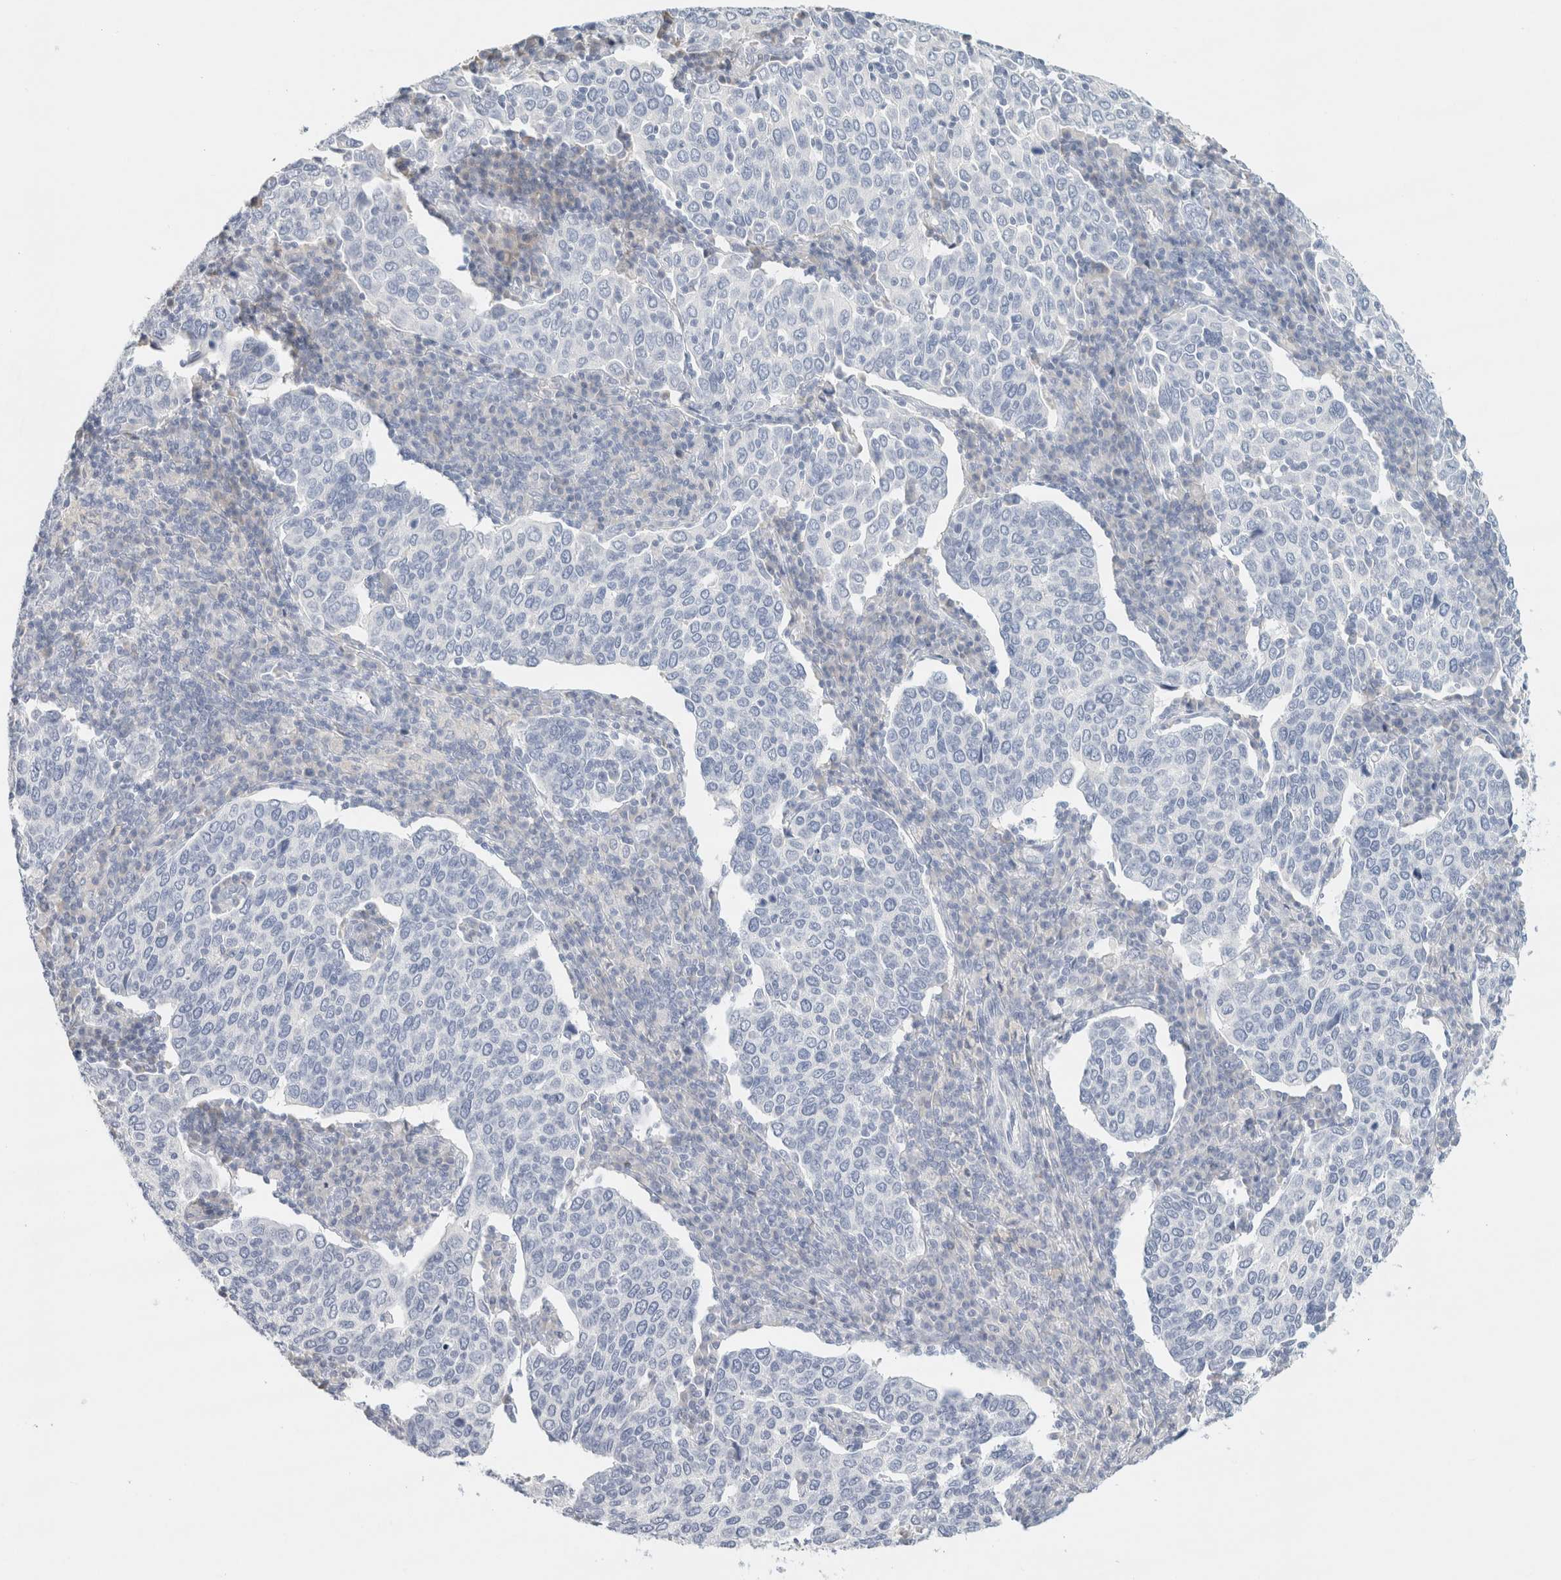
{"staining": {"intensity": "negative", "quantity": "none", "location": "none"}, "tissue": "cervical cancer", "cell_type": "Tumor cells", "image_type": "cancer", "snomed": [{"axis": "morphology", "description": "Squamous cell carcinoma, NOS"}, {"axis": "topography", "description": "Cervix"}], "caption": "High power microscopy image of an immunohistochemistry (IHC) micrograph of squamous cell carcinoma (cervical), revealing no significant staining in tumor cells.", "gene": "NEFM", "patient": {"sex": "female", "age": 40}}